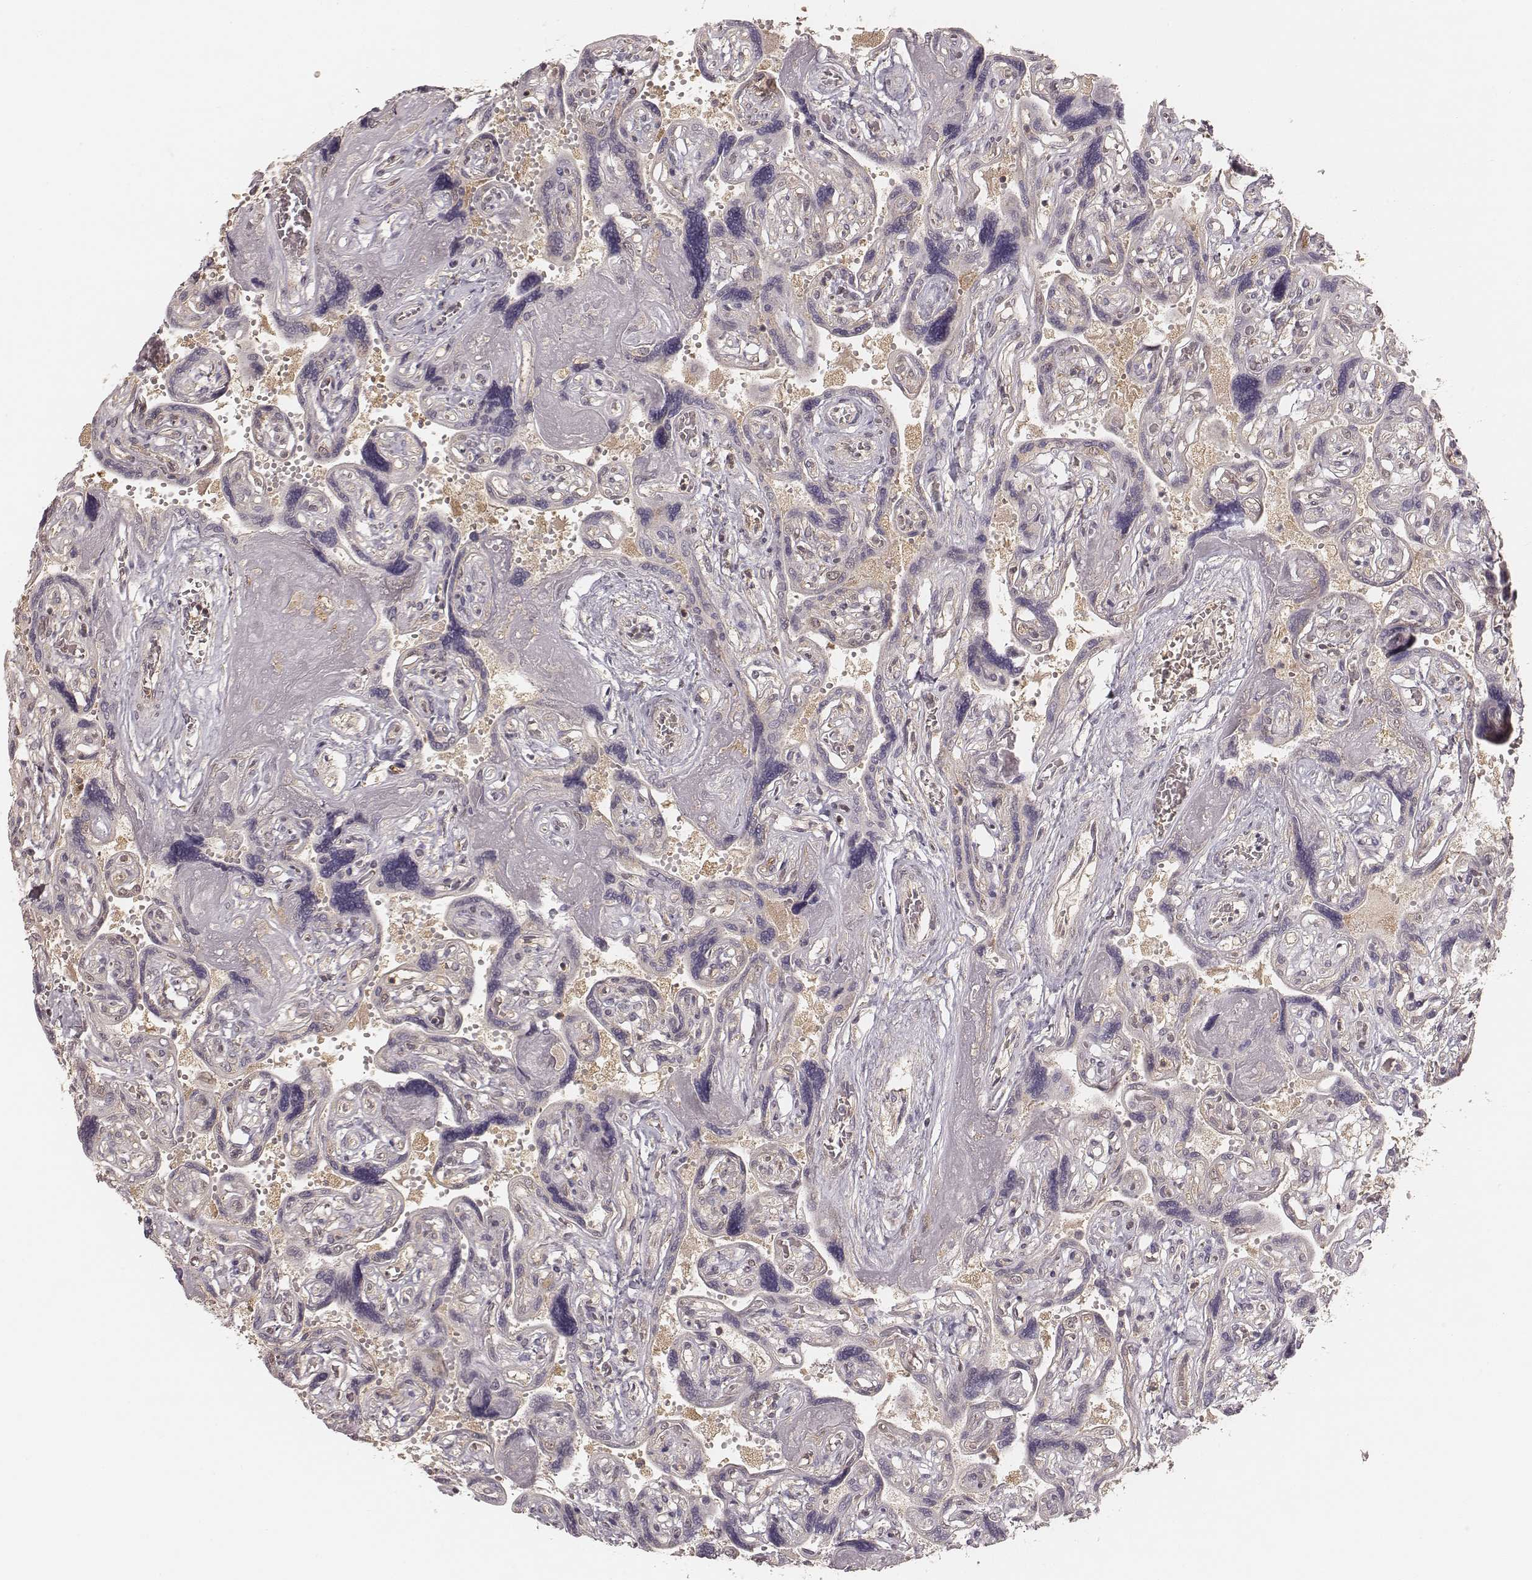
{"staining": {"intensity": "weak", "quantity": ">75%", "location": "cytoplasmic/membranous"}, "tissue": "placenta", "cell_type": "Decidual cells", "image_type": "normal", "snomed": [{"axis": "morphology", "description": "Normal tissue, NOS"}, {"axis": "topography", "description": "Placenta"}], "caption": "Placenta stained with immunohistochemistry displays weak cytoplasmic/membranous positivity in about >75% of decidual cells. (Stains: DAB (3,3'-diaminobenzidine) in brown, nuclei in blue, Microscopy: brightfield microscopy at high magnification).", "gene": "CARS1", "patient": {"sex": "female", "age": 32}}